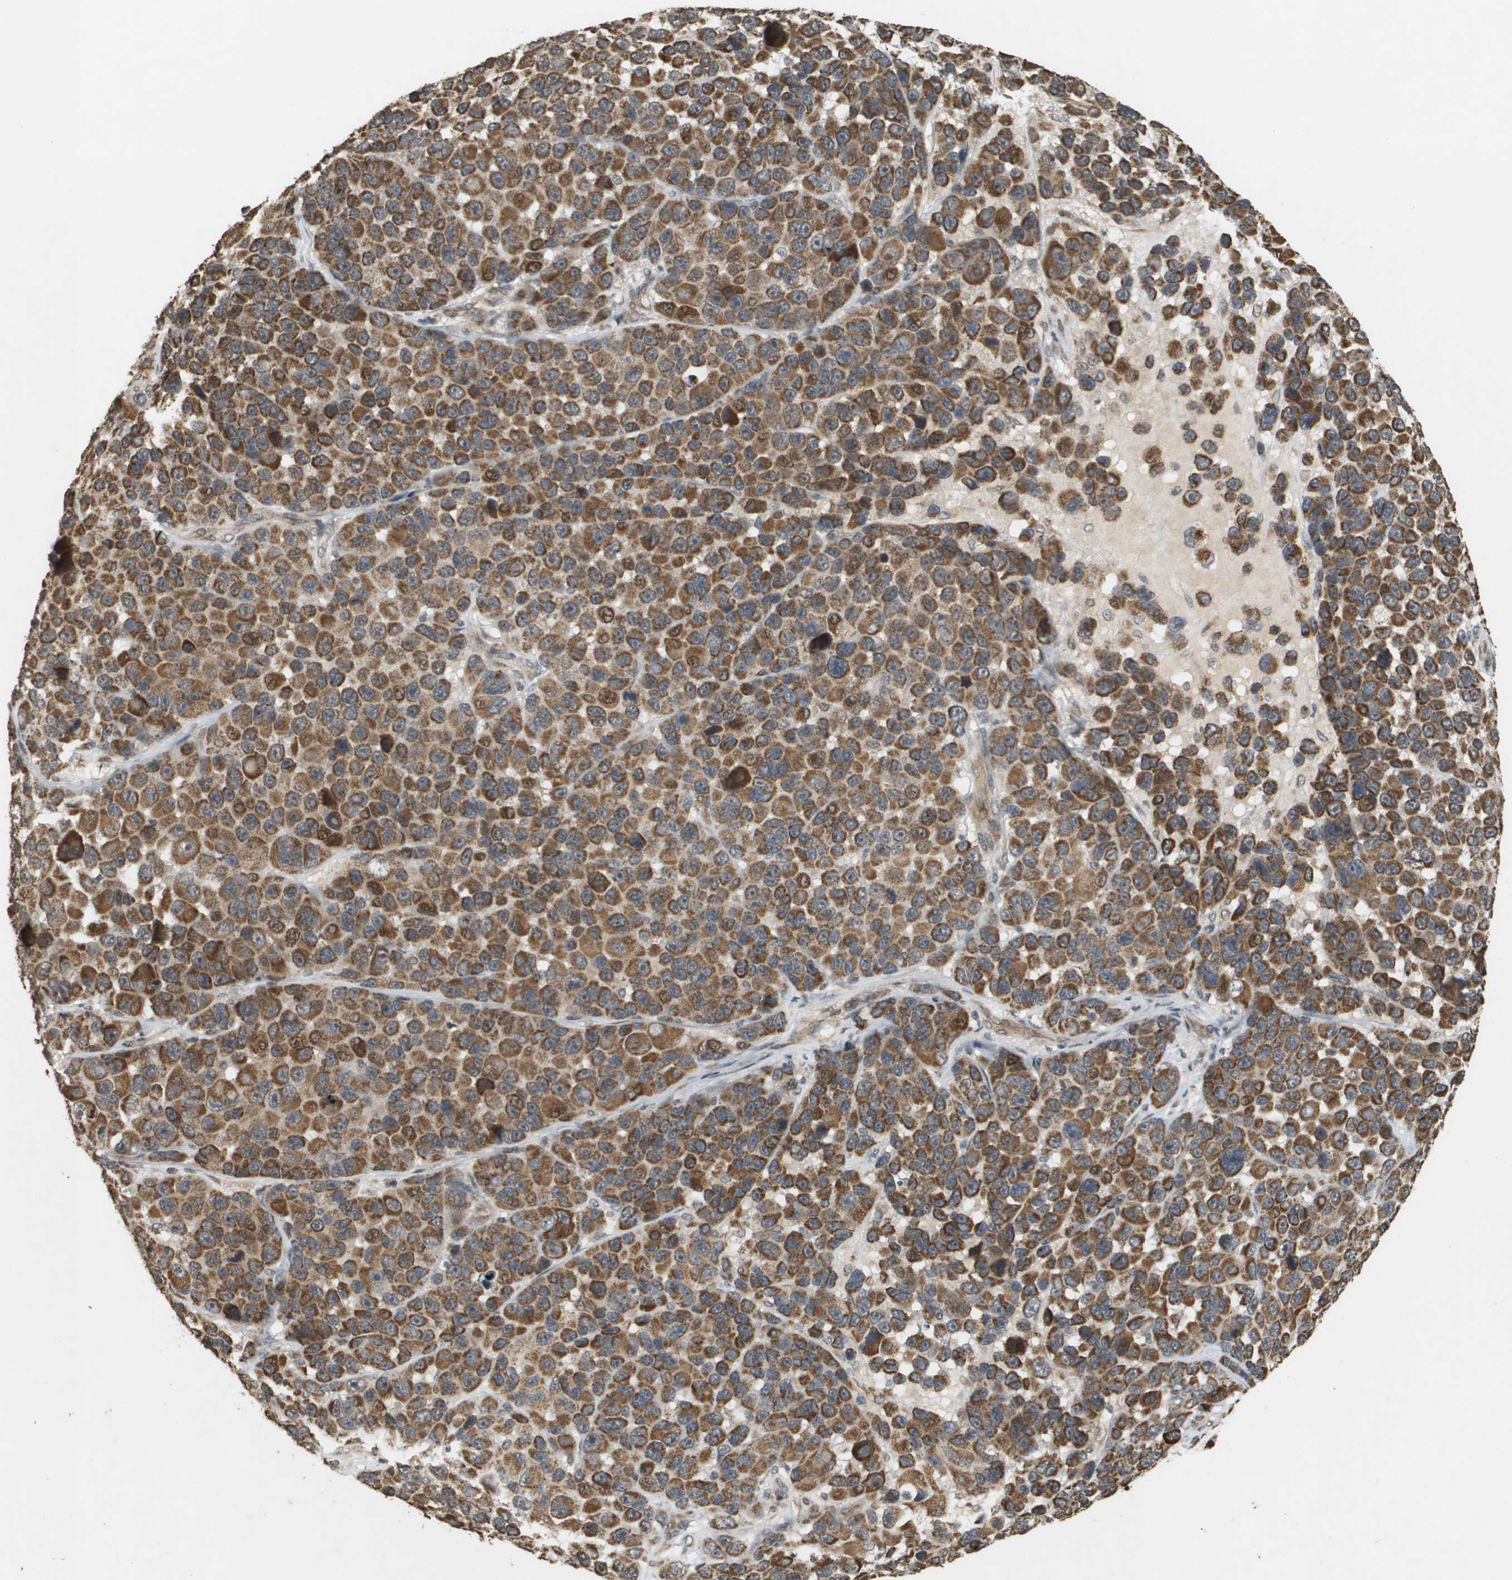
{"staining": {"intensity": "moderate", "quantity": ">75%", "location": "cytoplasmic/membranous"}, "tissue": "melanoma", "cell_type": "Tumor cells", "image_type": "cancer", "snomed": [{"axis": "morphology", "description": "Malignant melanoma, NOS"}, {"axis": "topography", "description": "Skin"}], "caption": "An immunohistochemistry image of tumor tissue is shown. Protein staining in brown highlights moderate cytoplasmic/membranous positivity in melanoma within tumor cells. The staining was performed using DAB, with brown indicating positive protein expression. Nuclei are stained blue with hematoxylin.", "gene": "RAB21", "patient": {"sex": "male", "age": 53}}